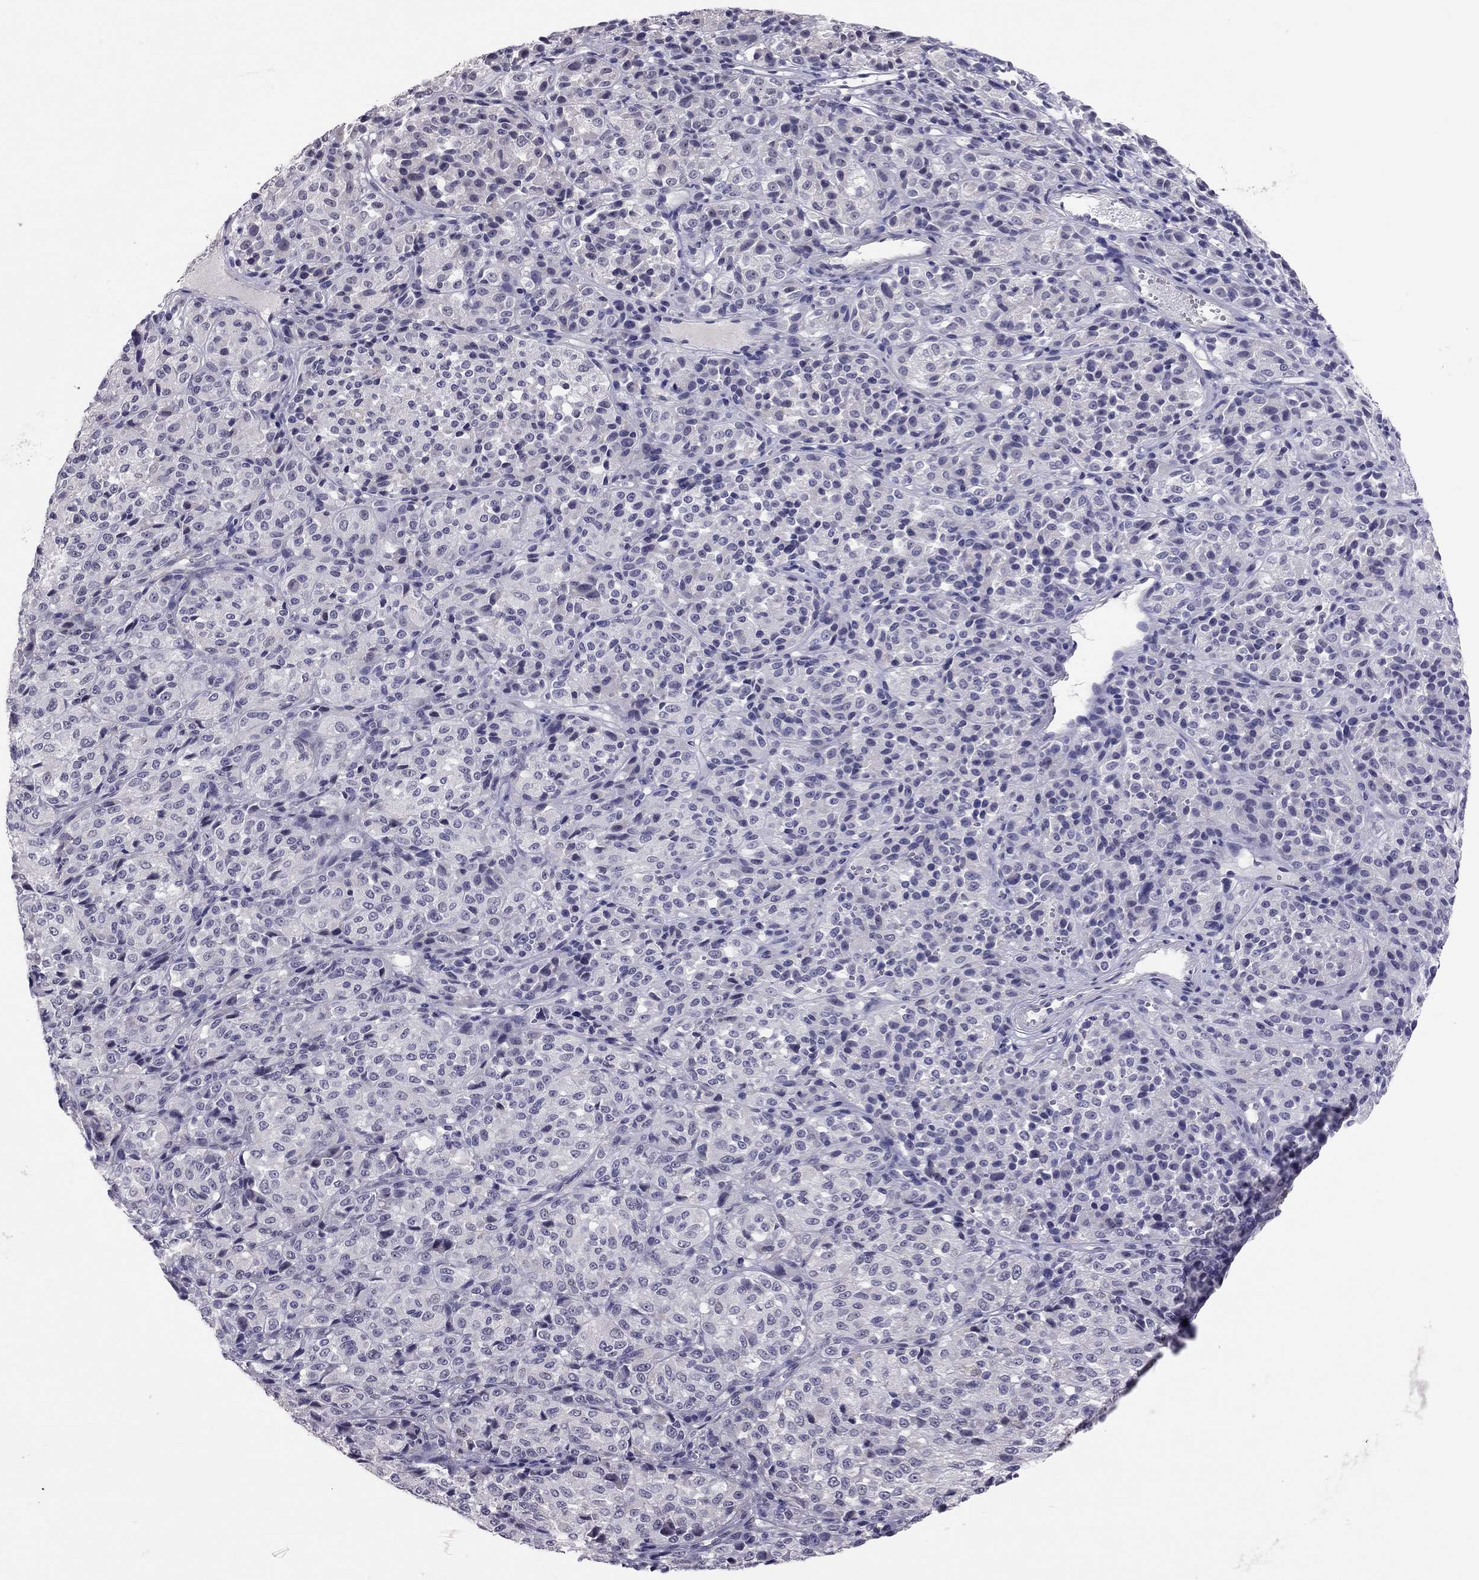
{"staining": {"intensity": "negative", "quantity": "none", "location": "none"}, "tissue": "melanoma", "cell_type": "Tumor cells", "image_type": "cancer", "snomed": [{"axis": "morphology", "description": "Malignant melanoma, Metastatic site"}, {"axis": "topography", "description": "Brain"}], "caption": "High magnification brightfield microscopy of malignant melanoma (metastatic site) stained with DAB (3,3'-diaminobenzidine) (brown) and counterstained with hematoxylin (blue): tumor cells show no significant staining.", "gene": "HSF2BP", "patient": {"sex": "female", "age": 56}}